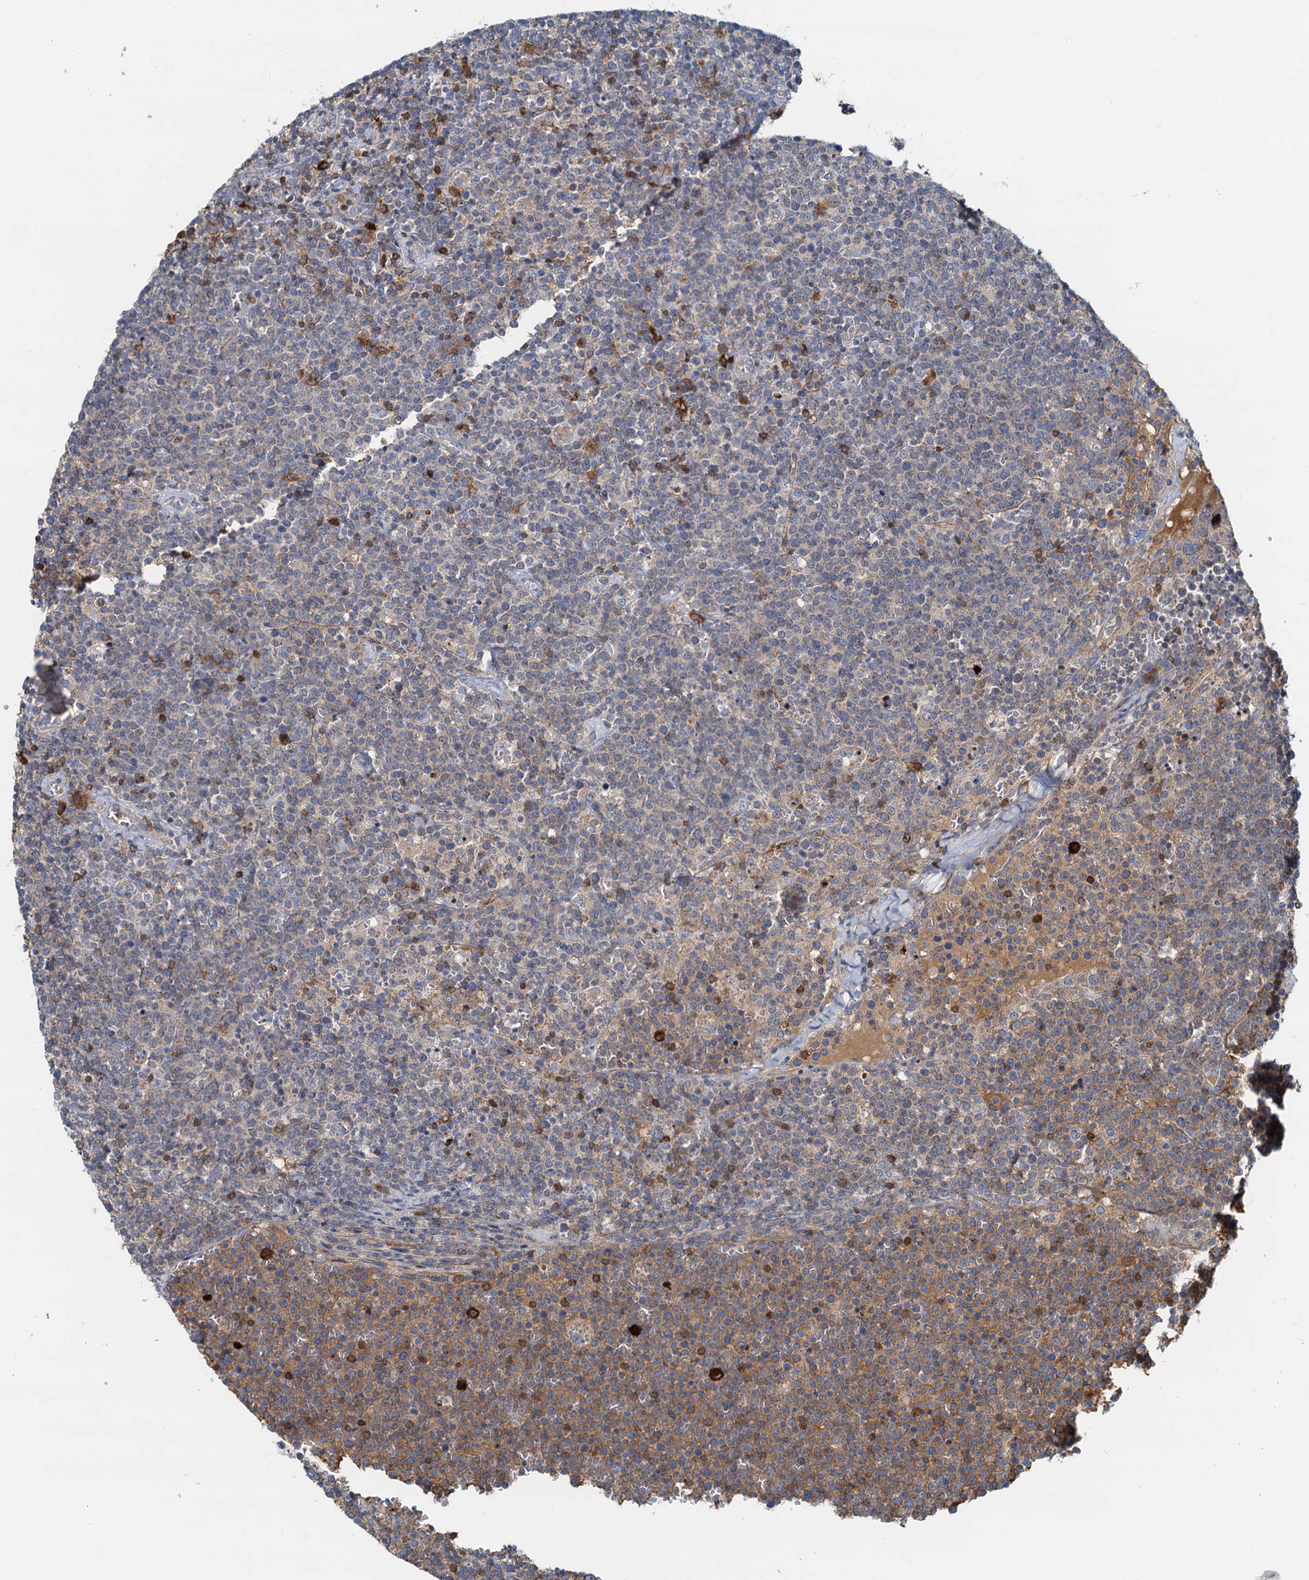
{"staining": {"intensity": "negative", "quantity": "none", "location": "none"}, "tissue": "lymphoma", "cell_type": "Tumor cells", "image_type": "cancer", "snomed": [{"axis": "morphology", "description": "Malignant lymphoma, non-Hodgkin's type, High grade"}, {"axis": "topography", "description": "Lymph node"}], "caption": "Malignant lymphoma, non-Hodgkin's type (high-grade) was stained to show a protein in brown. There is no significant positivity in tumor cells.", "gene": "LNX2", "patient": {"sex": "male", "age": 61}}